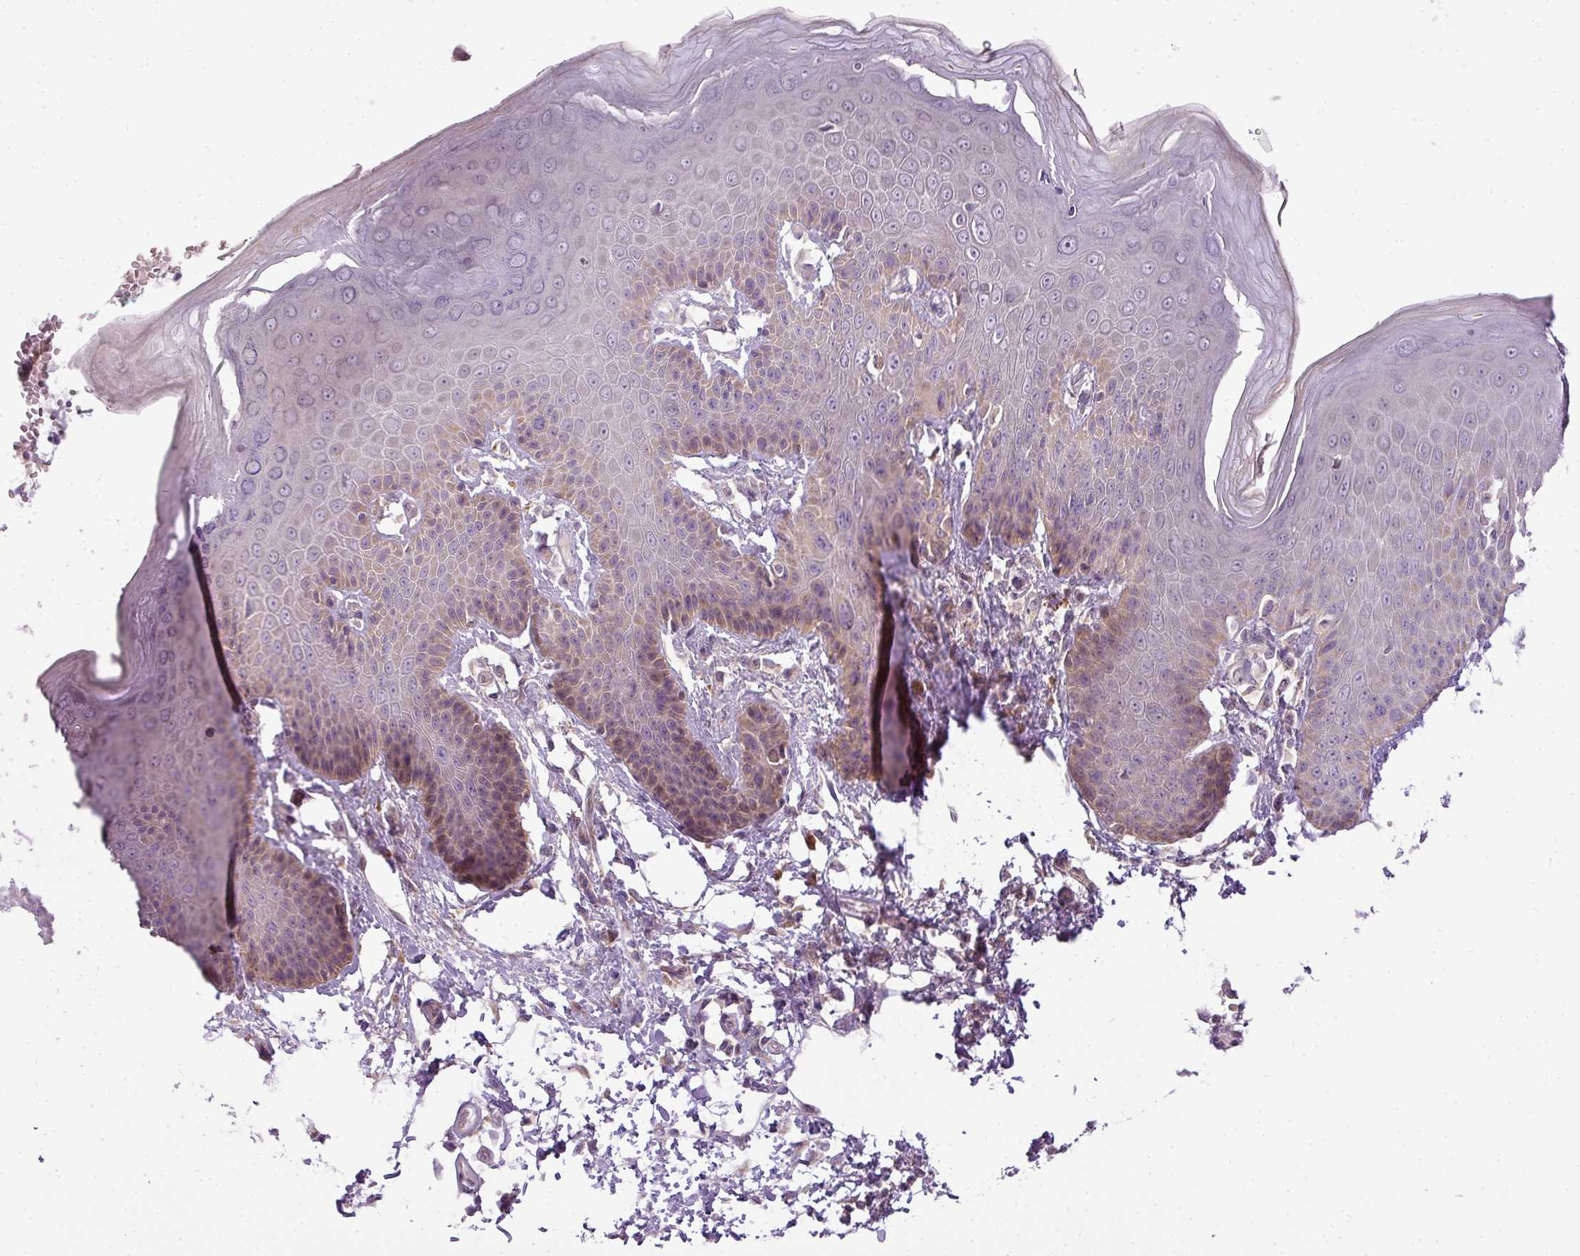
{"staining": {"intensity": "moderate", "quantity": "25%-75%", "location": "cytoplasmic/membranous"}, "tissue": "skin", "cell_type": "Epidermal cells", "image_type": "normal", "snomed": [{"axis": "morphology", "description": "Normal tissue, NOS"}, {"axis": "topography", "description": "Peripheral nerve tissue"}], "caption": "Epidermal cells show moderate cytoplasmic/membranous positivity in about 25%-75% of cells in unremarkable skin.", "gene": "LY75", "patient": {"sex": "male", "age": 51}}